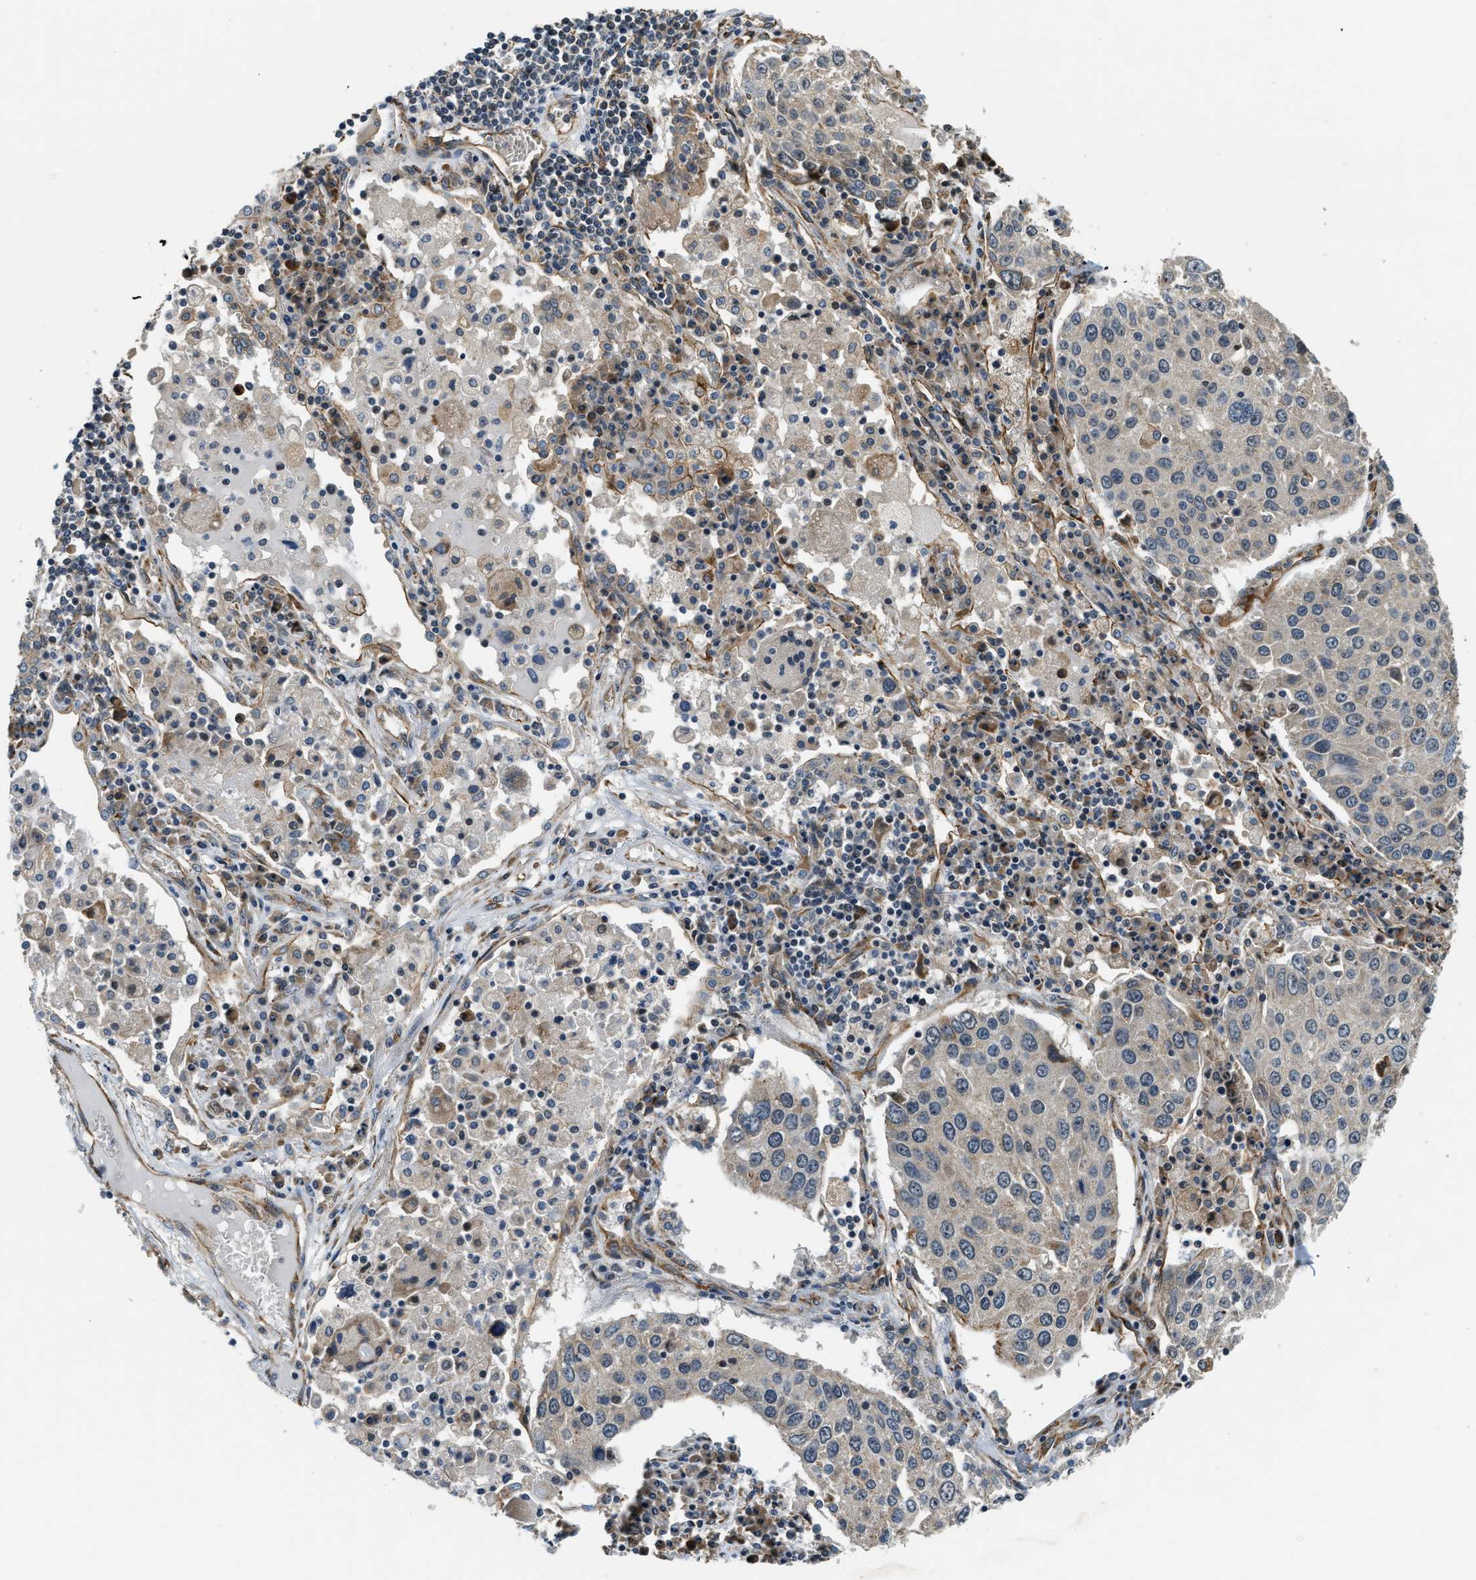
{"staining": {"intensity": "weak", "quantity": "<25%", "location": "cytoplasmic/membranous"}, "tissue": "lung cancer", "cell_type": "Tumor cells", "image_type": "cancer", "snomed": [{"axis": "morphology", "description": "Squamous cell carcinoma, NOS"}, {"axis": "topography", "description": "Lung"}], "caption": "This photomicrograph is of lung squamous cell carcinoma stained with immunohistochemistry (IHC) to label a protein in brown with the nuclei are counter-stained blue. There is no staining in tumor cells.", "gene": "ALOX12", "patient": {"sex": "male", "age": 65}}